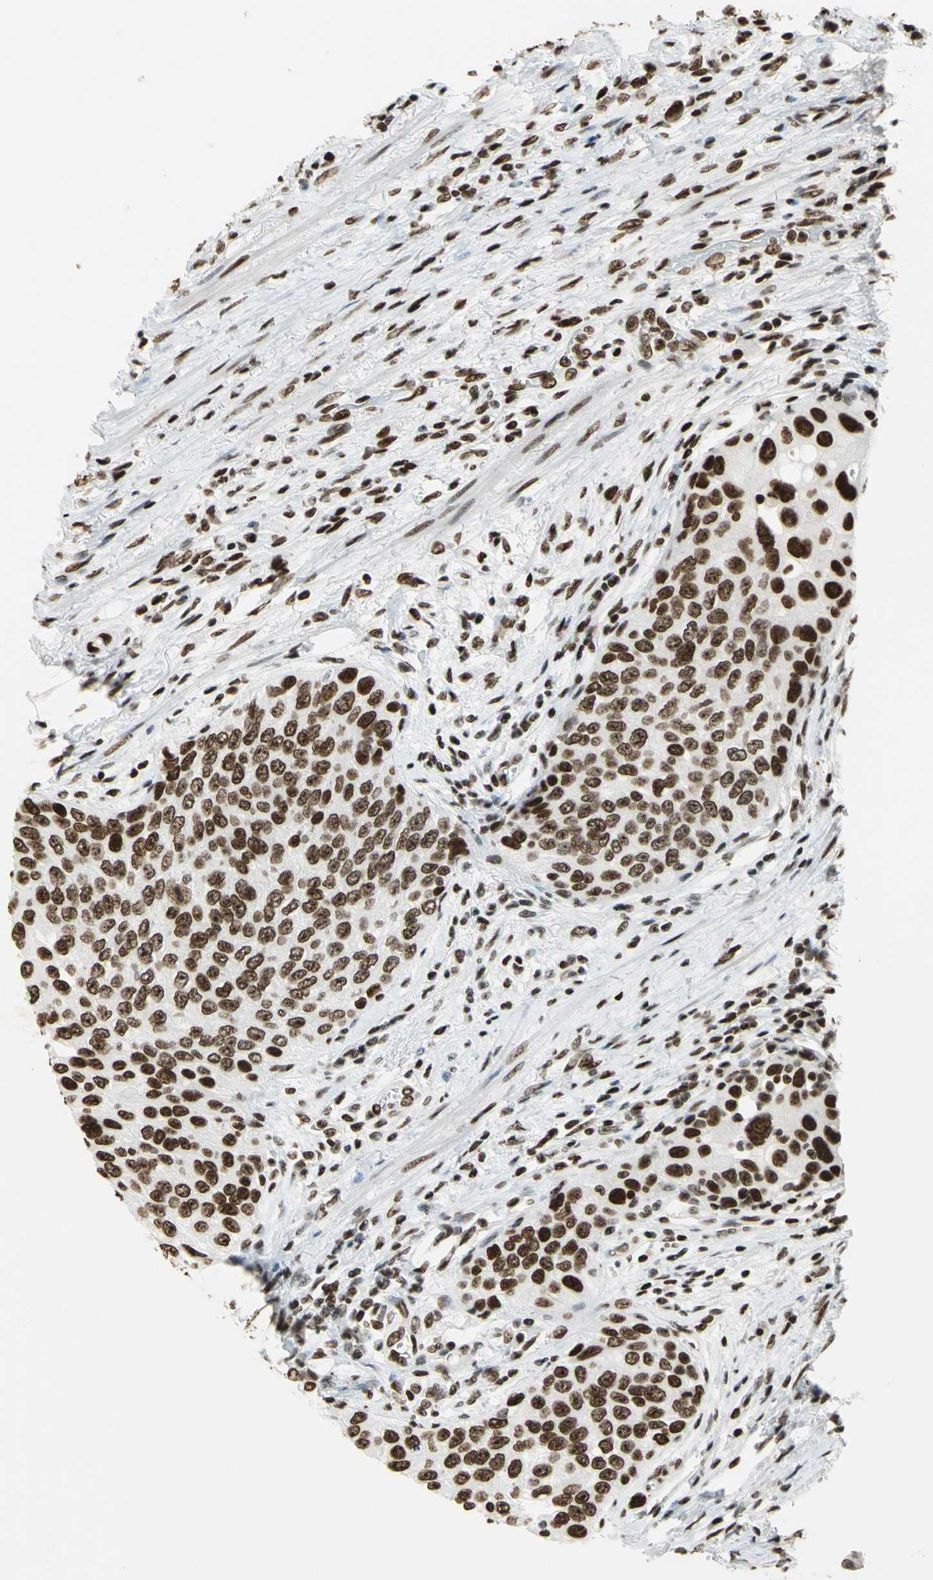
{"staining": {"intensity": "strong", "quantity": ">75%", "location": "nuclear"}, "tissue": "urothelial cancer", "cell_type": "Tumor cells", "image_type": "cancer", "snomed": [{"axis": "morphology", "description": "Urothelial carcinoma, High grade"}, {"axis": "topography", "description": "Urinary bladder"}], "caption": "Strong nuclear protein staining is appreciated in about >75% of tumor cells in urothelial cancer. The staining was performed using DAB, with brown indicating positive protein expression. Nuclei are stained blue with hematoxylin.", "gene": "HMGB1", "patient": {"sex": "female", "age": 56}}